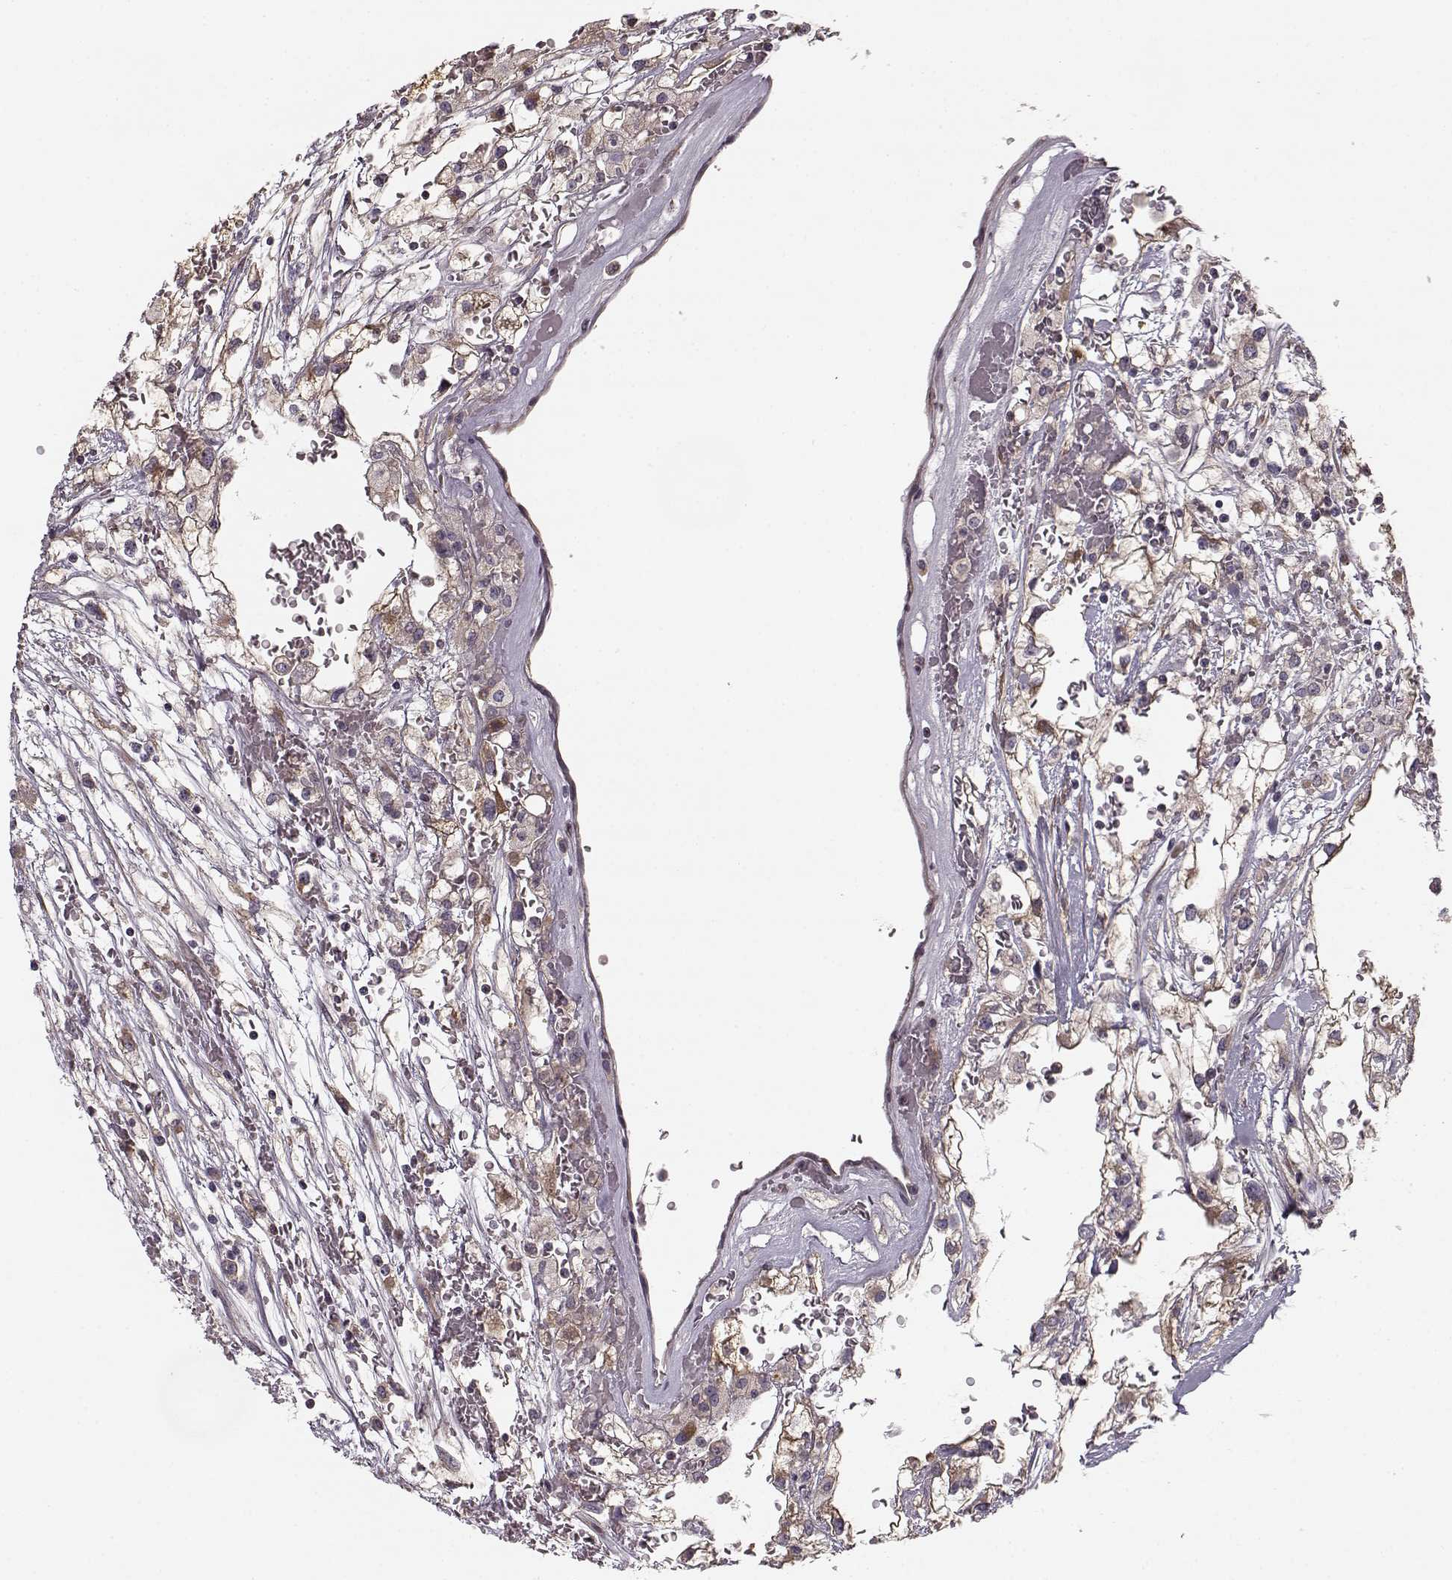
{"staining": {"intensity": "weak", "quantity": "25%-75%", "location": "cytoplasmic/membranous"}, "tissue": "renal cancer", "cell_type": "Tumor cells", "image_type": "cancer", "snomed": [{"axis": "morphology", "description": "Adenocarcinoma, NOS"}, {"axis": "topography", "description": "Kidney"}], "caption": "This image exhibits immunohistochemistry (IHC) staining of human renal cancer, with low weak cytoplasmic/membranous positivity in approximately 25%-75% of tumor cells.", "gene": "MTR", "patient": {"sex": "male", "age": 59}}